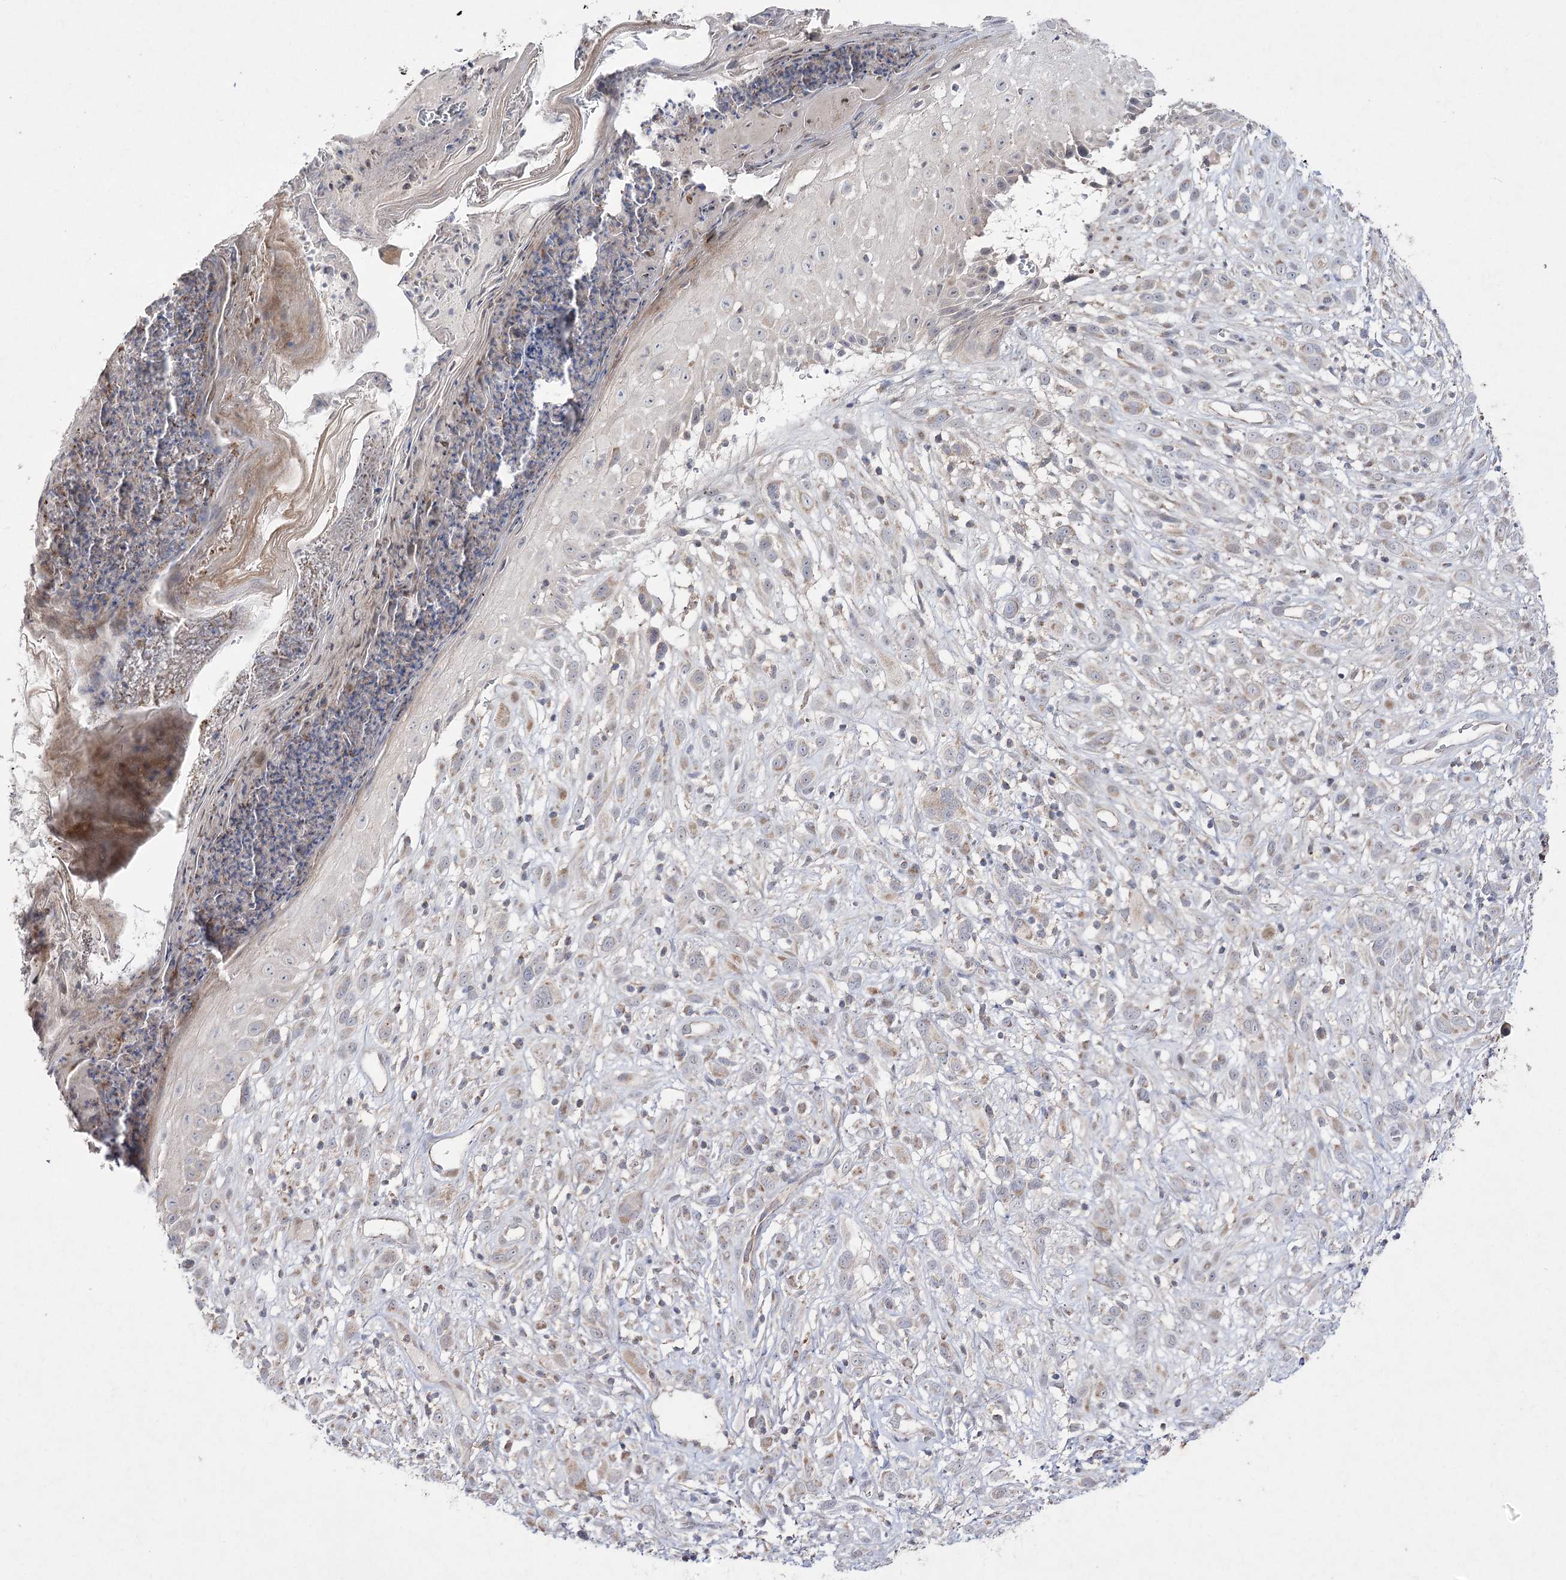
{"staining": {"intensity": "weak", "quantity": "25%-75%", "location": "cytoplasmic/membranous"}, "tissue": "melanoma", "cell_type": "Tumor cells", "image_type": "cancer", "snomed": [{"axis": "morphology", "description": "Malignant melanoma, NOS"}, {"axis": "topography", "description": "Skin of trunk"}], "caption": "Human melanoma stained for a protein (brown) reveals weak cytoplasmic/membranous positive positivity in about 25%-75% of tumor cells.", "gene": "FANCL", "patient": {"sex": "male", "age": 71}}